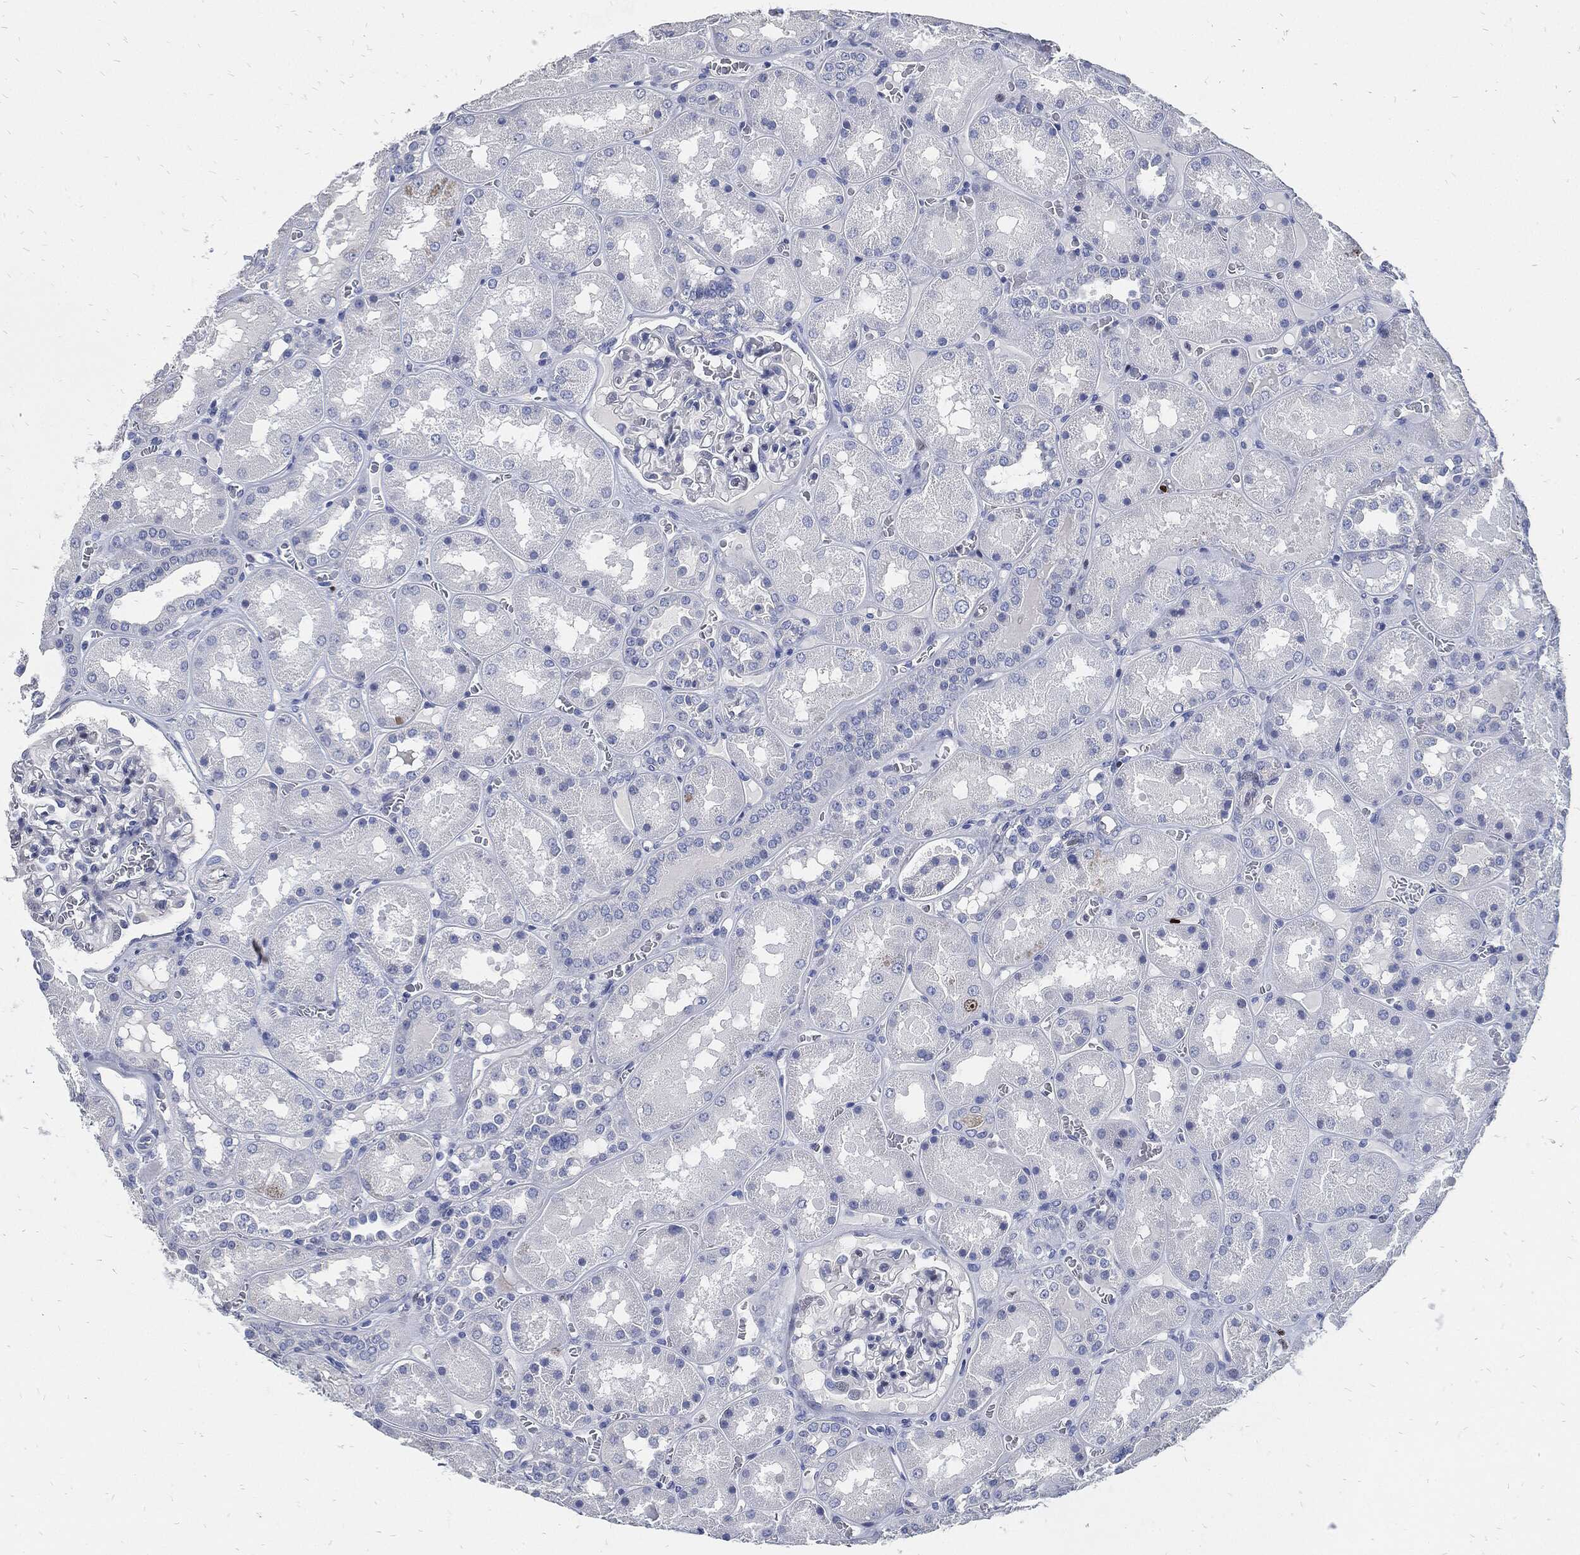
{"staining": {"intensity": "moderate", "quantity": "<25%", "location": "nuclear"}, "tissue": "kidney", "cell_type": "Cells in glomeruli", "image_type": "normal", "snomed": [{"axis": "morphology", "description": "Normal tissue, NOS"}, {"axis": "topography", "description": "Kidney"}], "caption": "Kidney stained with a brown dye shows moderate nuclear positive staining in about <25% of cells in glomeruli.", "gene": "MKI67", "patient": {"sex": "male", "age": 73}}